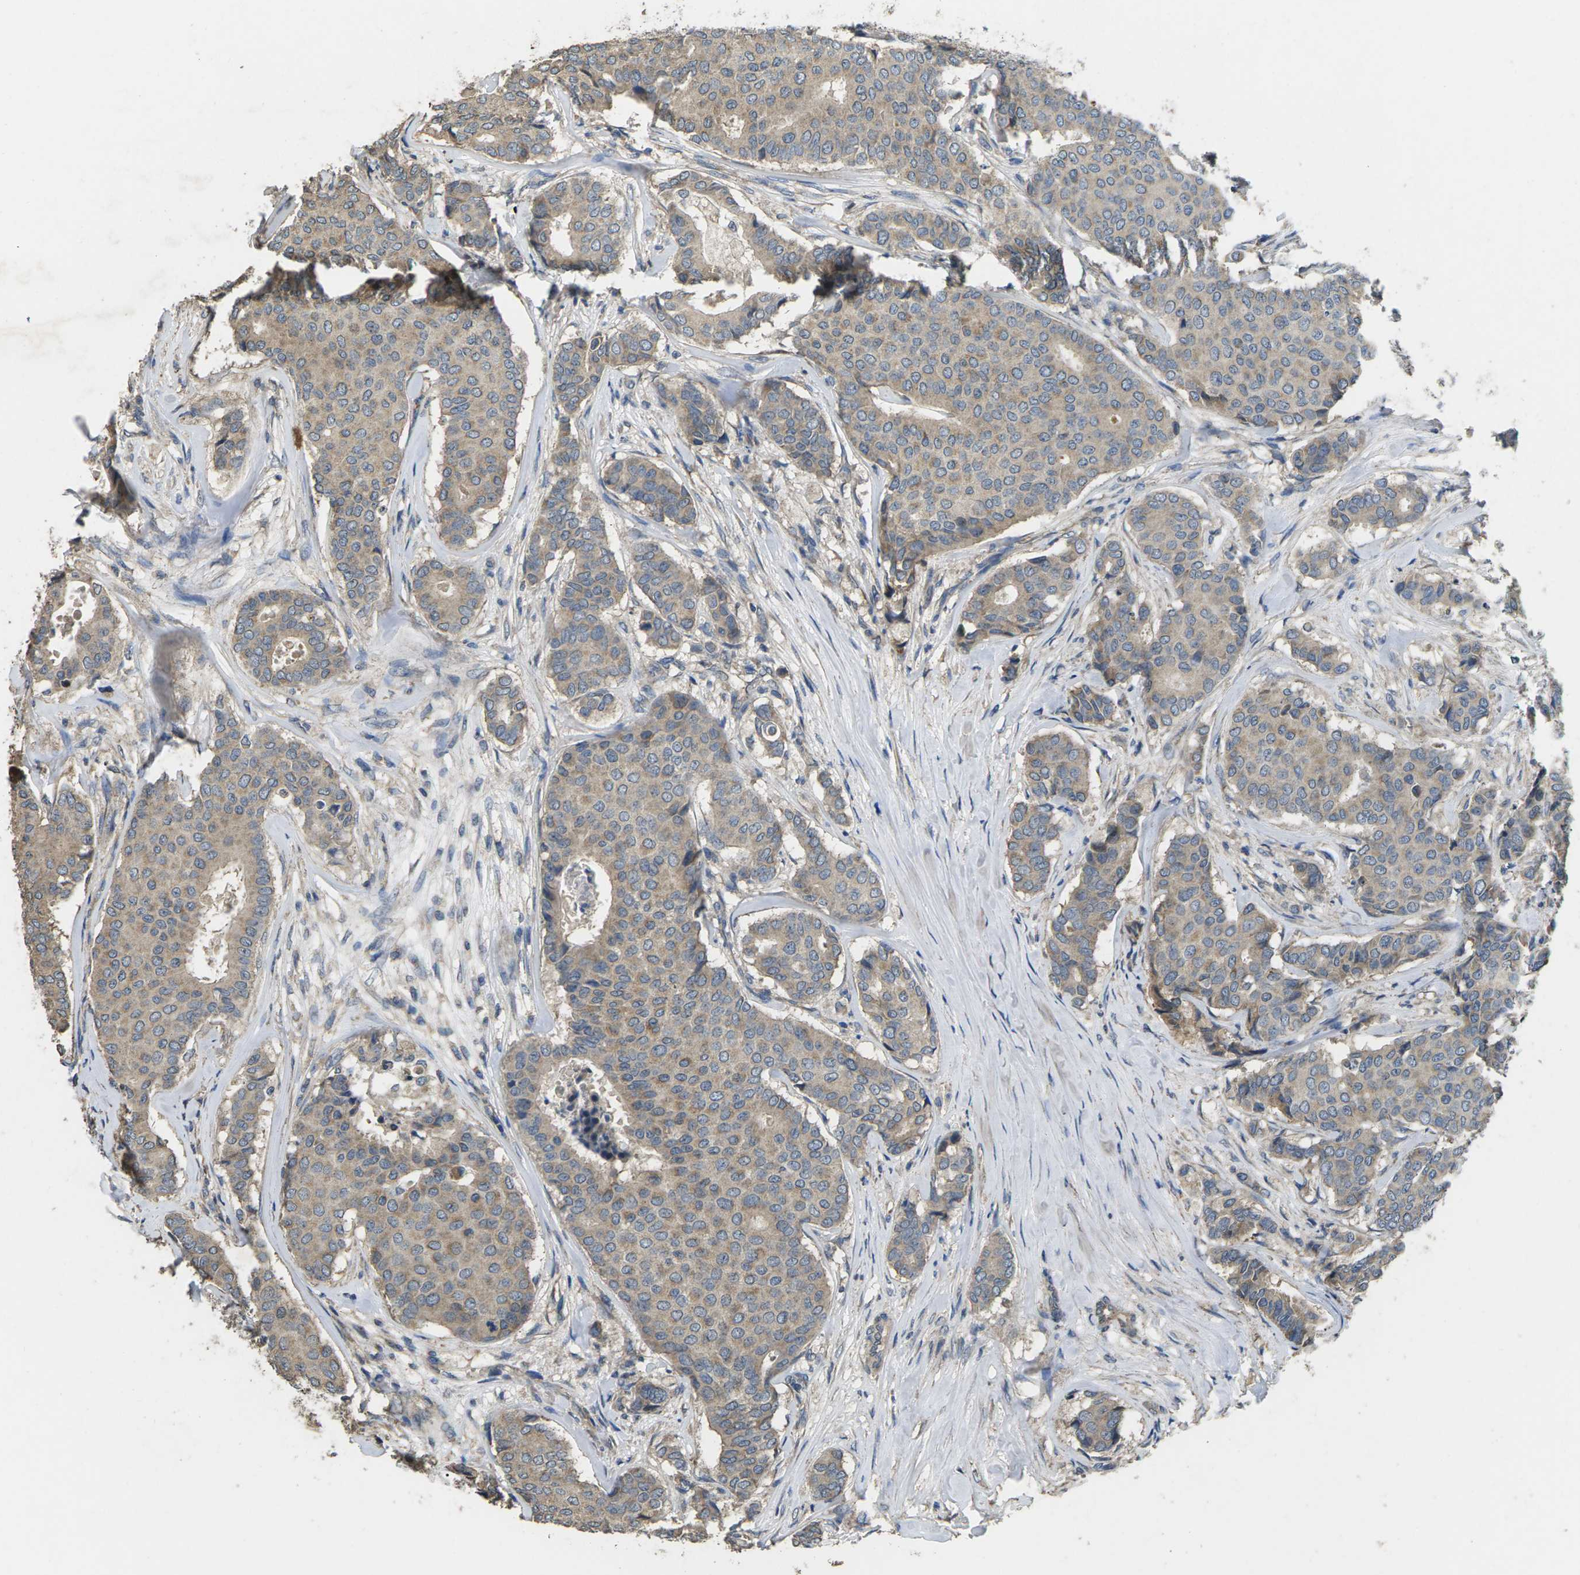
{"staining": {"intensity": "weak", "quantity": "25%-75%", "location": "cytoplasmic/membranous"}, "tissue": "breast cancer", "cell_type": "Tumor cells", "image_type": "cancer", "snomed": [{"axis": "morphology", "description": "Duct carcinoma"}, {"axis": "topography", "description": "Breast"}], "caption": "A micrograph showing weak cytoplasmic/membranous staining in about 25%-75% of tumor cells in breast cancer, as visualized by brown immunohistochemical staining.", "gene": "B4GAT1", "patient": {"sex": "female", "age": 75}}